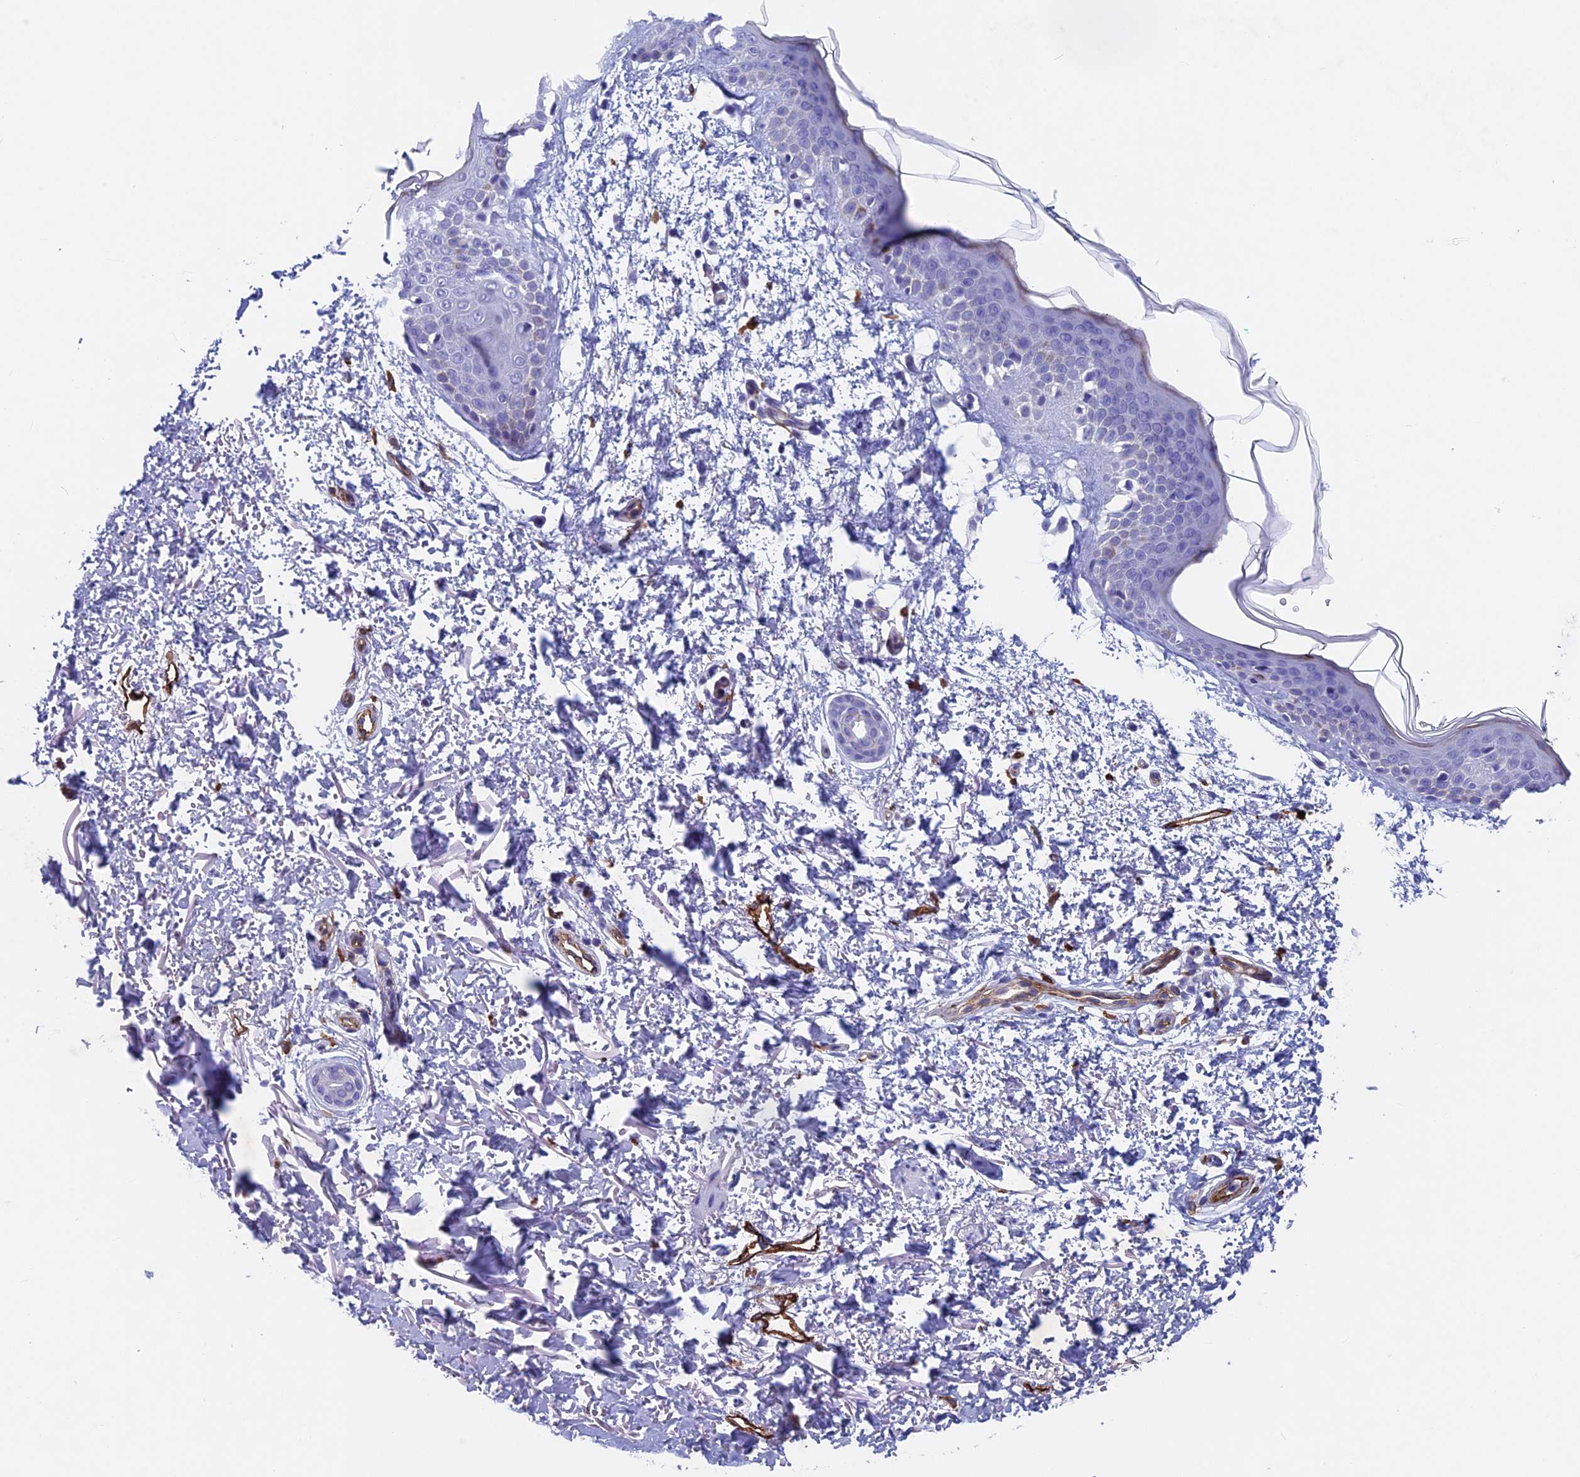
{"staining": {"intensity": "negative", "quantity": "none", "location": "none"}, "tissue": "skin", "cell_type": "Fibroblasts", "image_type": "normal", "snomed": [{"axis": "morphology", "description": "Normal tissue, NOS"}, {"axis": "topography", "description": "Skin"}], "caption": "A micrograph of skin stained for a protein reveals no brown staining in fibroblasts.", "gene": "INSYN1", "patient": {"sex": "male", "age": 66}}